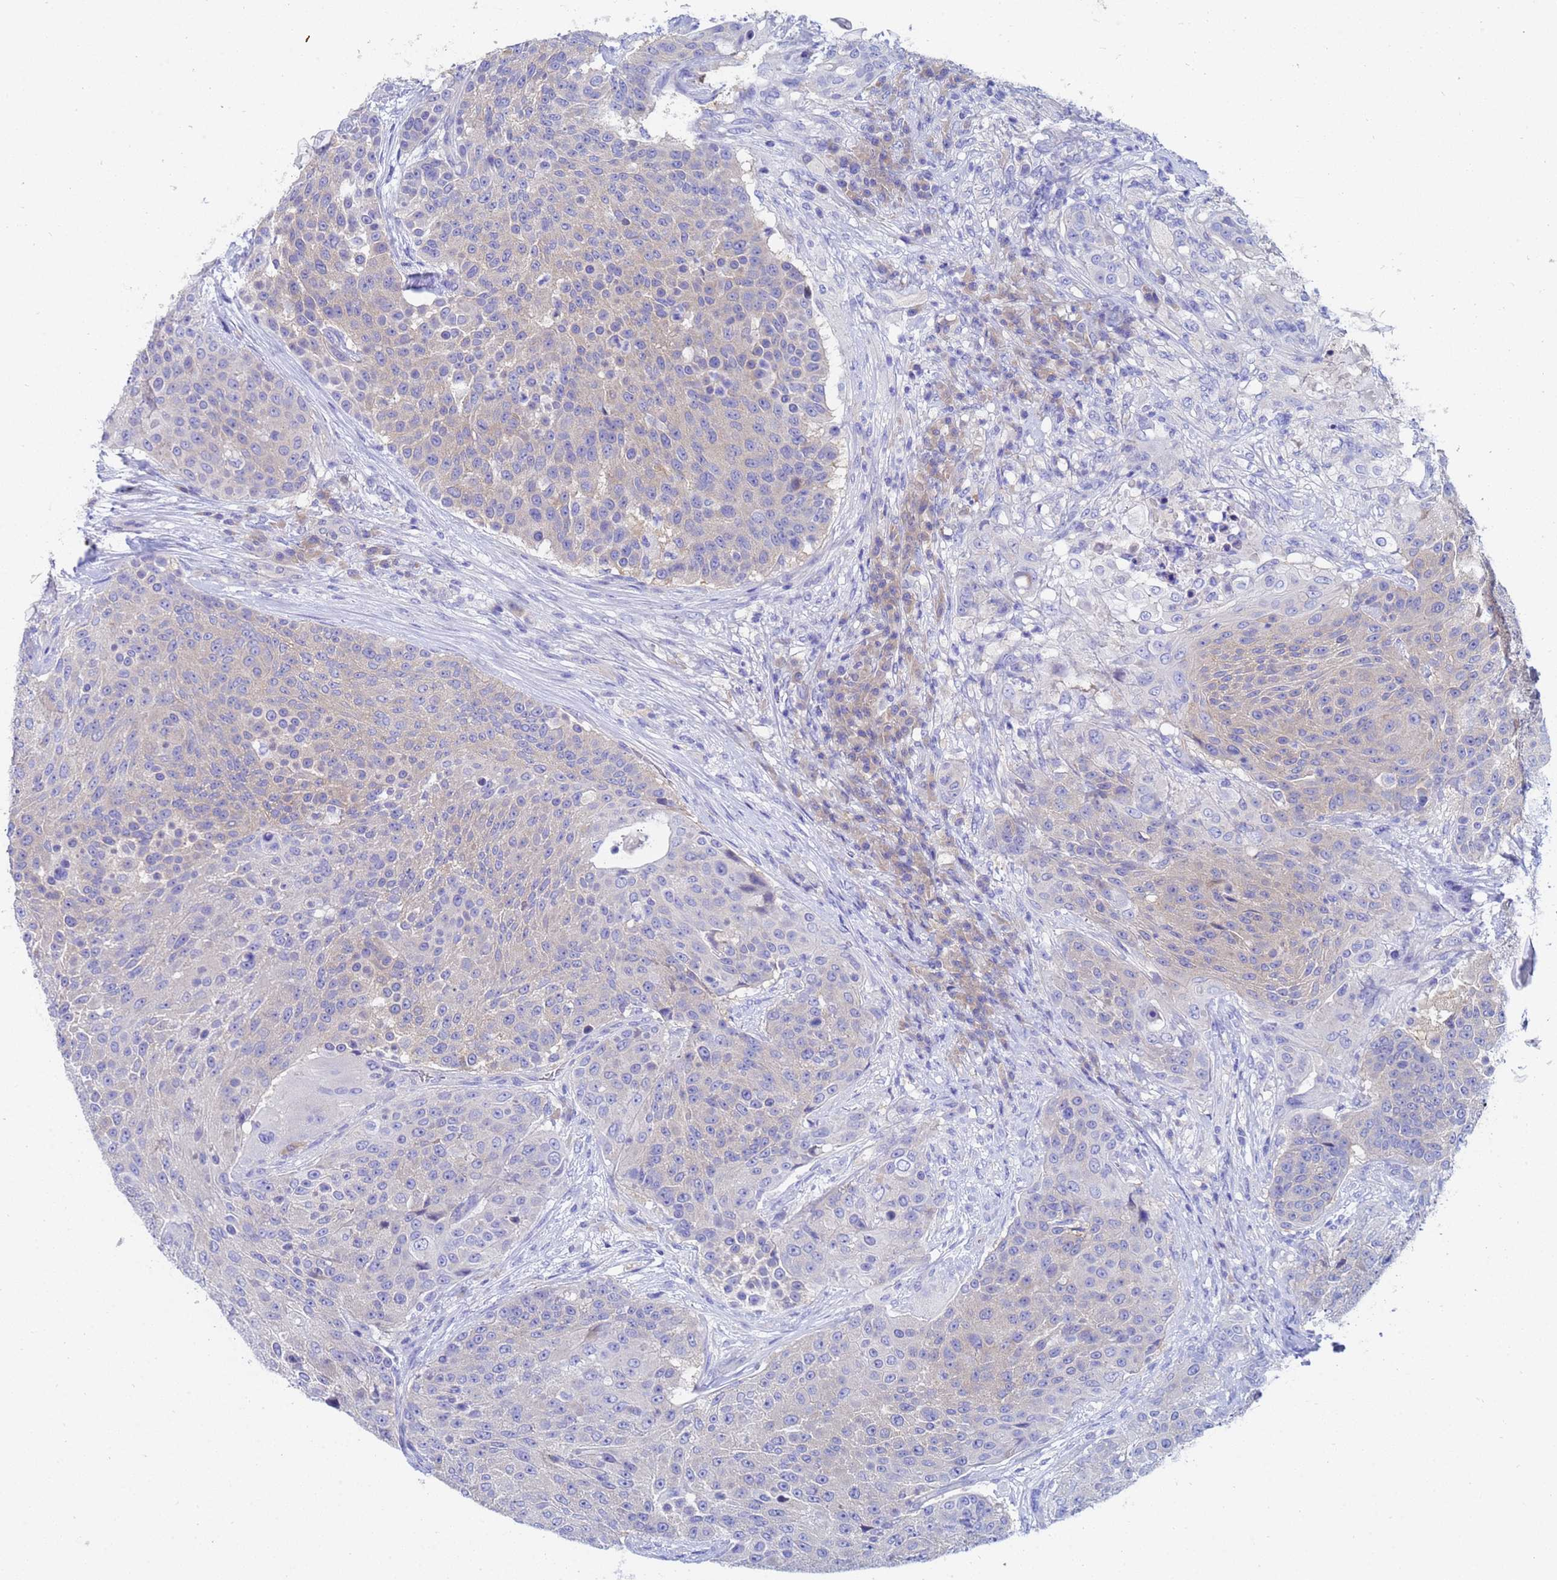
{"staining": {"intensity": "negative", "quantity": "none", "location": "none"}, "tissue": "urothelial cancer", "cell_type": "Tumor cells", "image_type": "cancer", "snomed": [{"axis": "morphology", "description": "Urothelial carcinoma, High grade"}, {"axis": "topography", "description": "Urinary bladder"}], "caption": "High power microscopy micrograph of an IHC image of urothelial cancer, revealing no significant staining in tumor cells.", "gene": "UBE2O", "patient": {"sex": "female", "age": 63}}